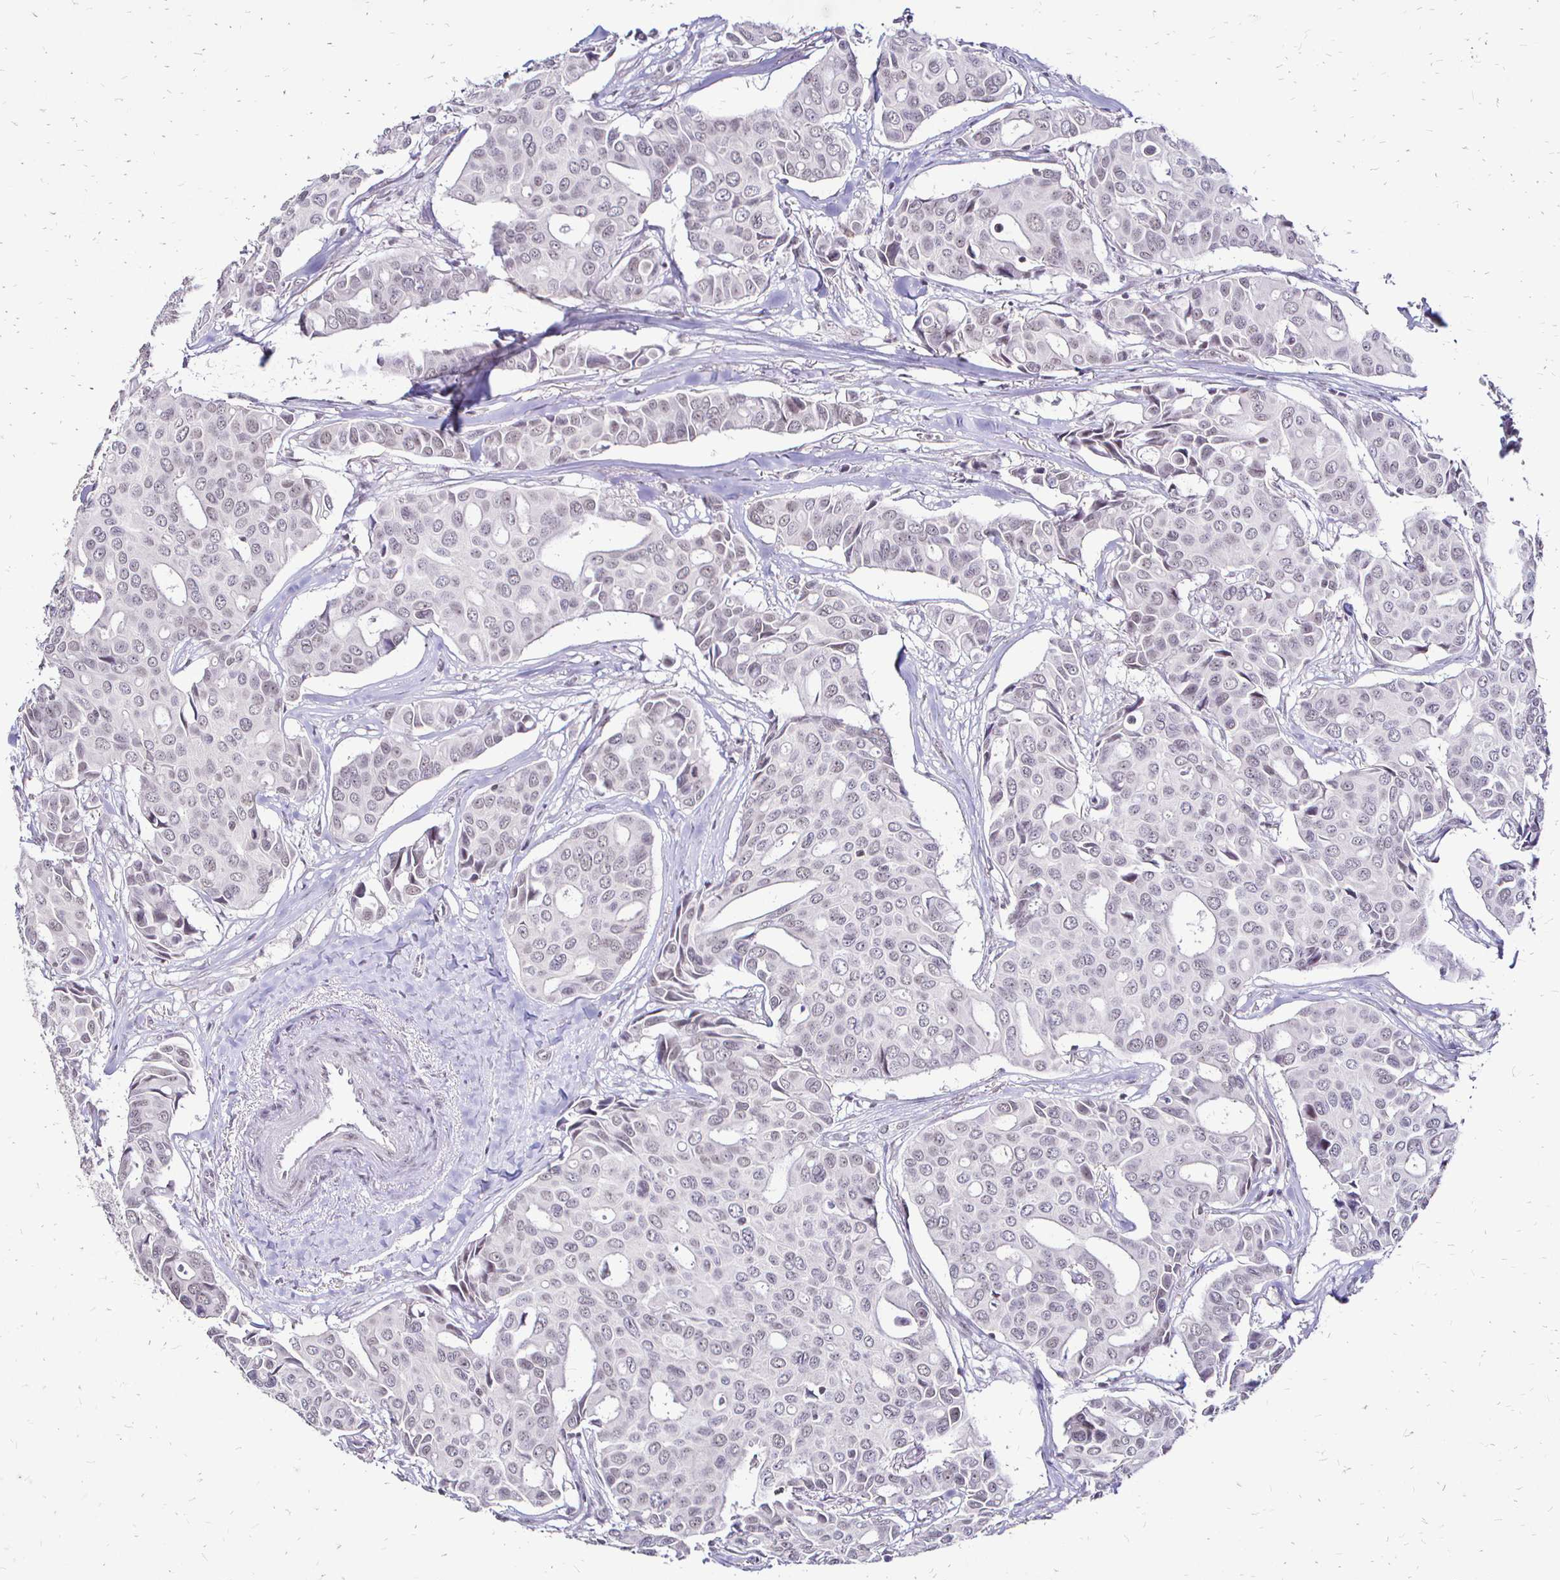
{"staining": {"intensity": "negative", "quantity": "none", "location": "none"}, "tissue": "breast cancer", "cell_type": "Tumor cells", "image_type": "cancer", "snomed": [{"axis": "morphology", "description": "Duct carcinoma"}, {"axis": "topography", "description": "Breast"}], "caption": "Breast cancer (invasive ductal carcinoma) was stained to show a protein in brown. There is no significant expression in tumor cells.", "gene": "SIN3A", "patient": {"sex": "female", "age": 54}}